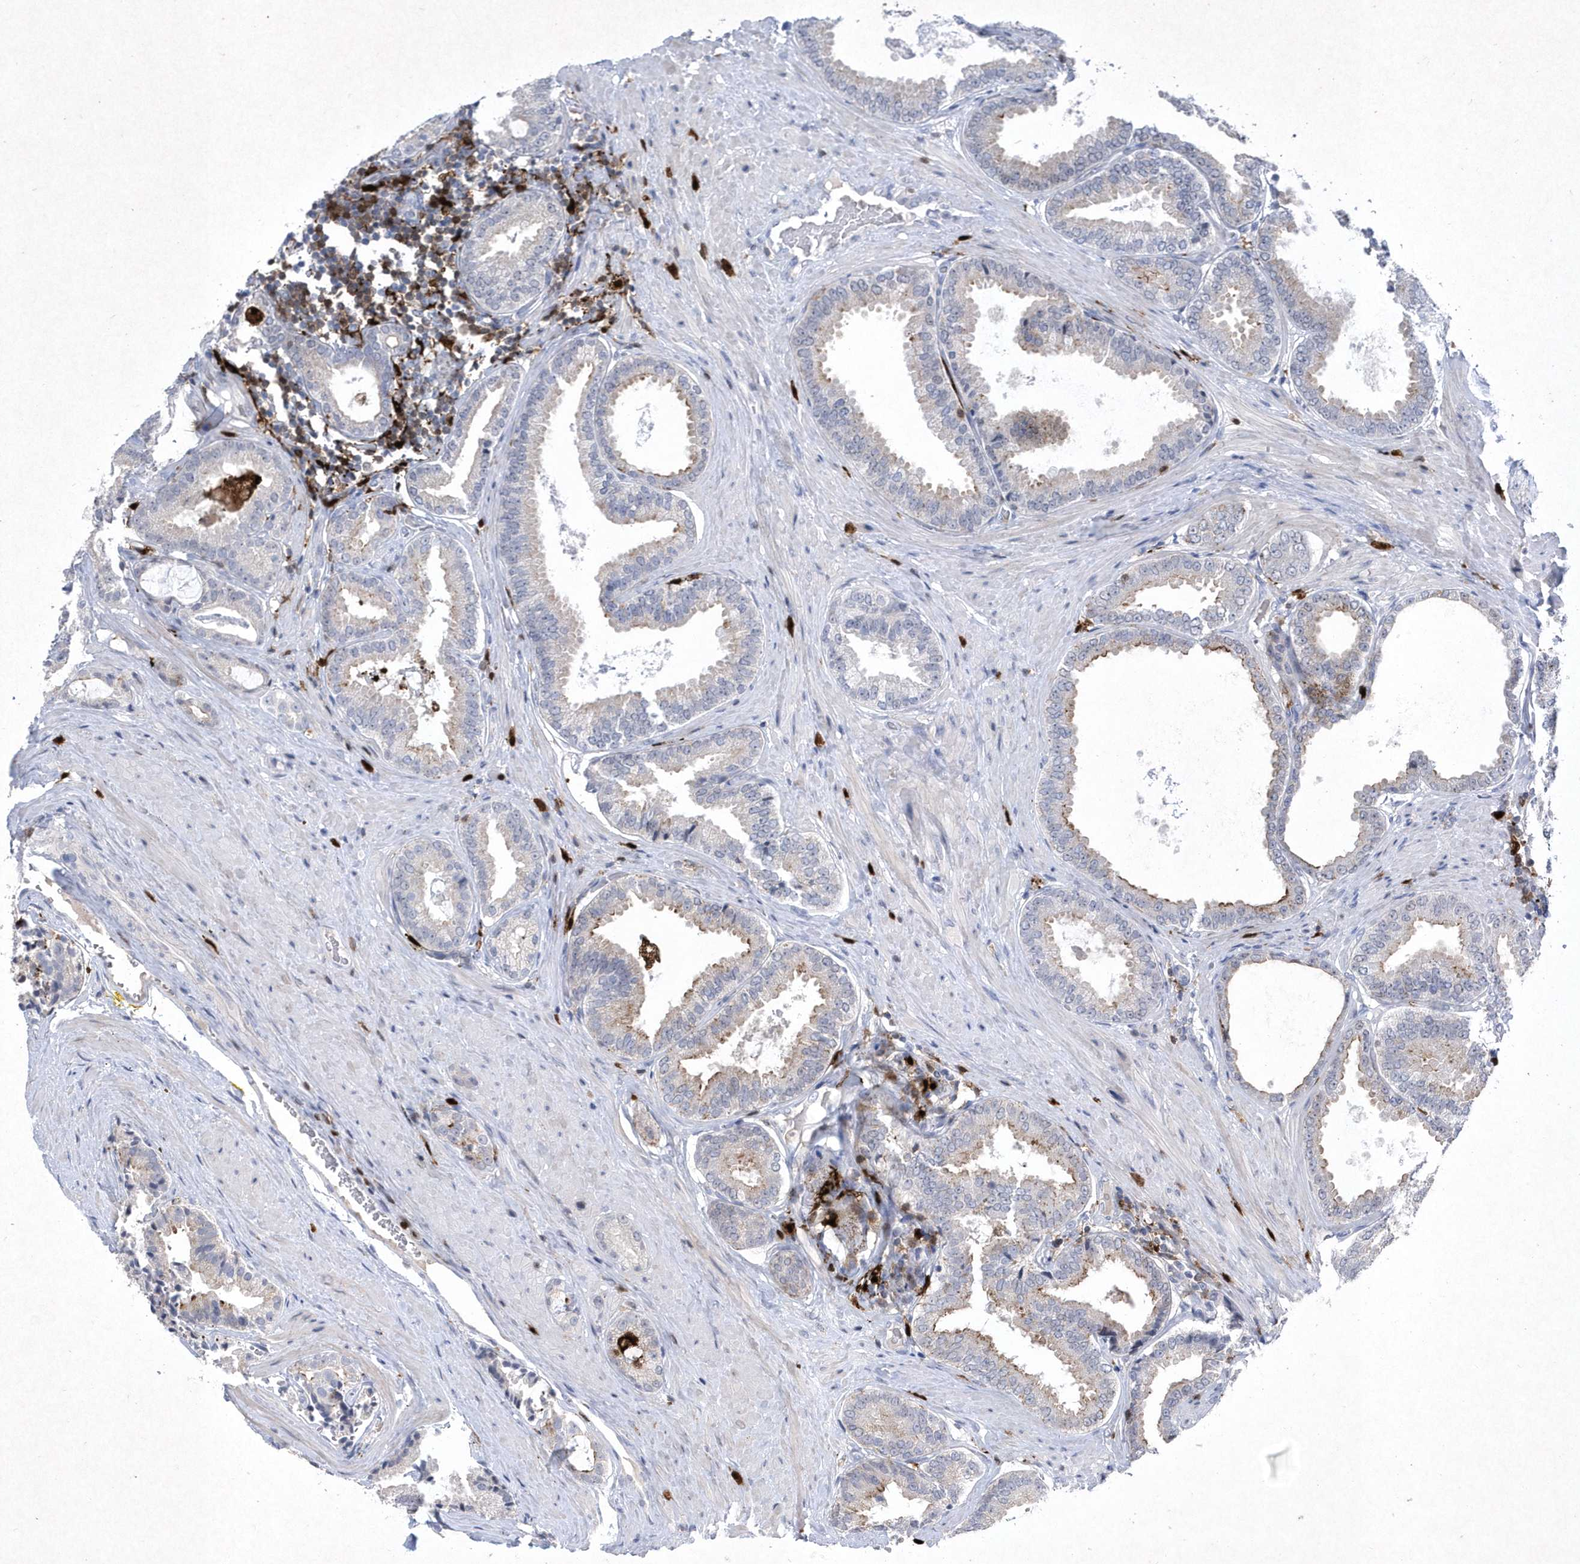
{"staining": {"intensity": "weak", "quantity": "<25%", "location": "cytoplasmic/membranous"}, "tissue": "prostate cancer", "cell_type": "Tumor cells", "image_type": "cancer", "snomed": [{"axis": "morphology", "description": "Adenocarcinoma, Low grade"}, {"axis": "topography", "description": "Prostate"}], "caption": "An IHC histopathology image of adenocarcinoma (low-grade) (prostate) is shown. There is no staining in tumor cells of adenocarcinoma (low-grade) (prostate).", "gene": "BHLHA15", "patient": {"sex": "male", "age": 71}}